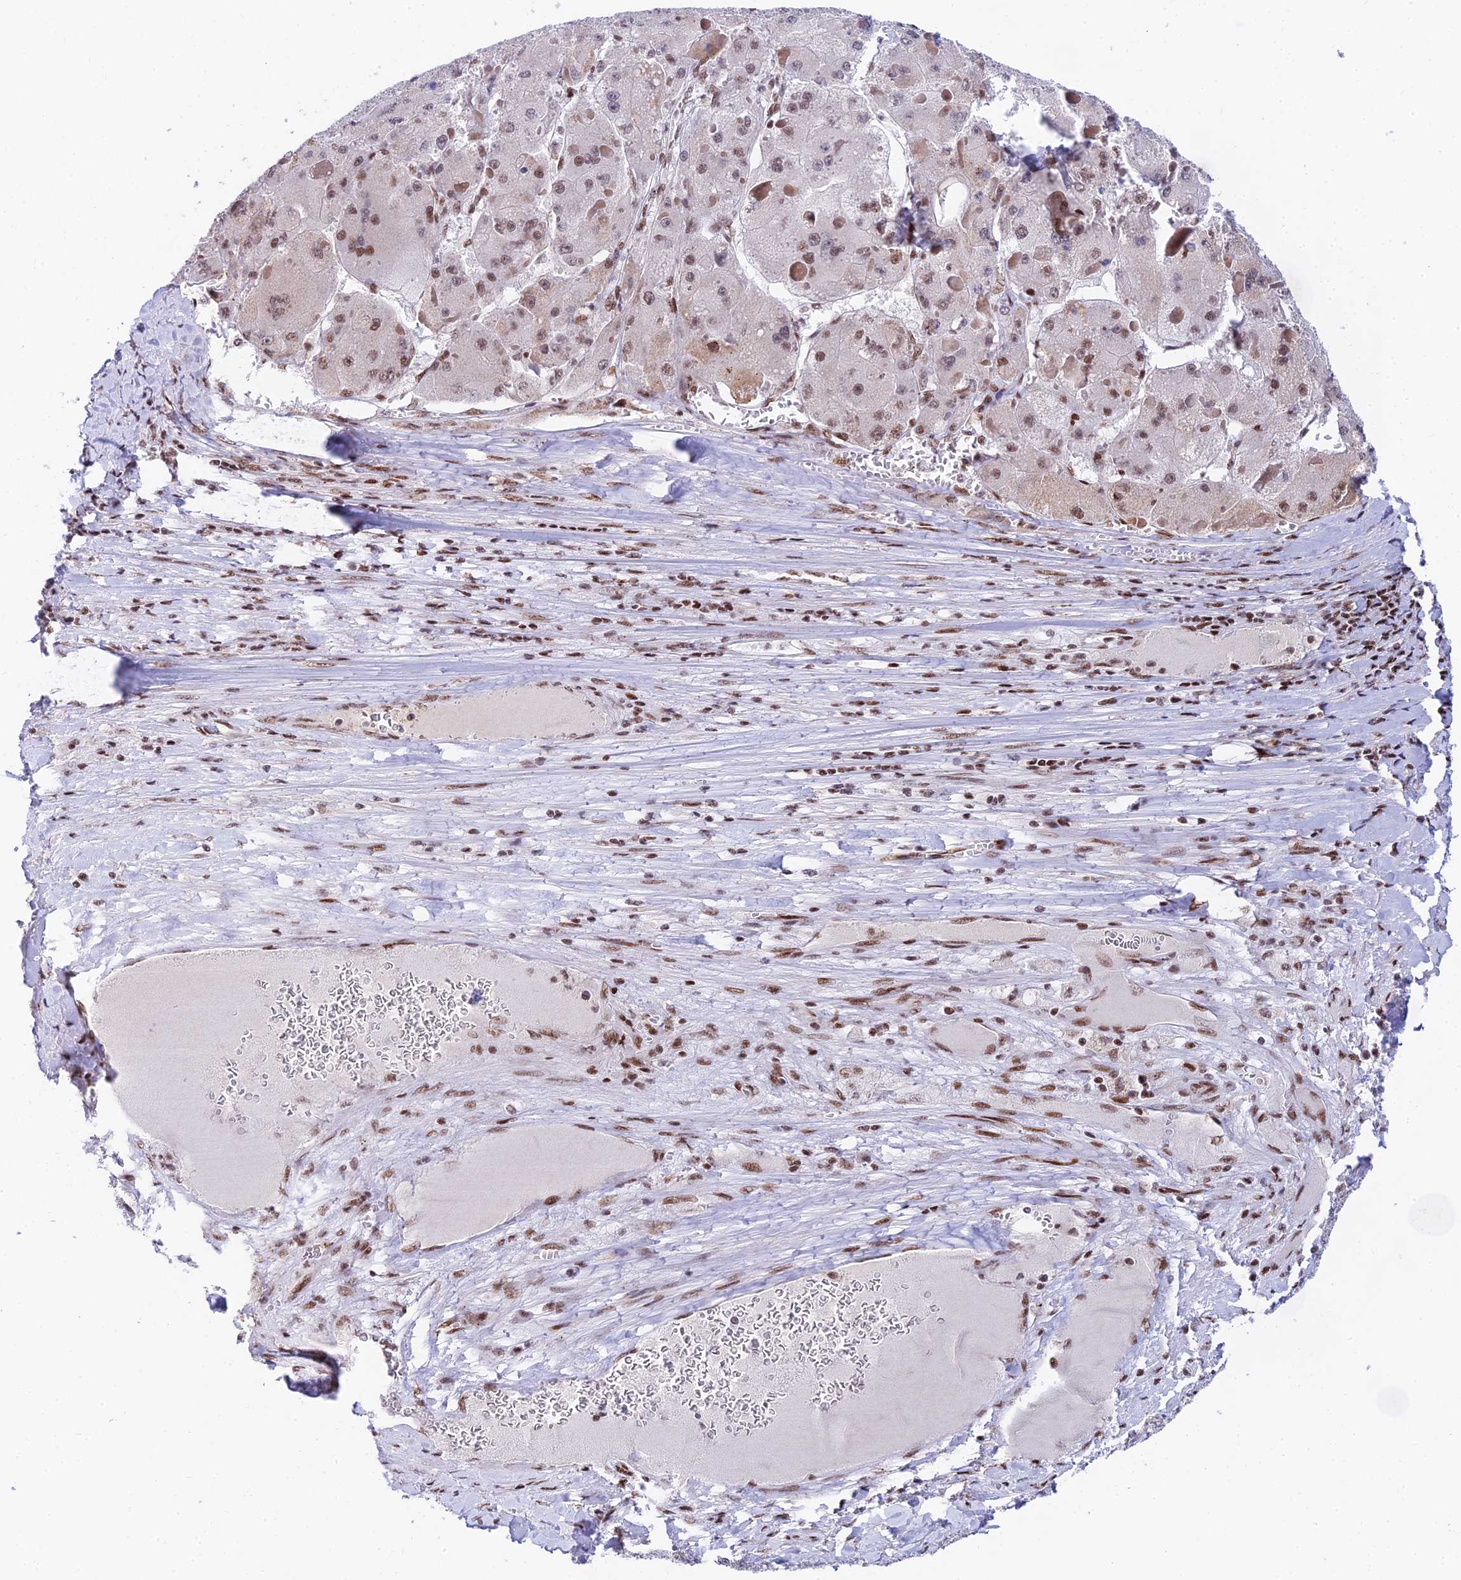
{"staining": {"intensity": "weak", "quantity": "25%-75%", "location": "nuclear"}, "tissue": "liver cancer", "cell_type": "Tumor cells", "image_type": "cancer", "snomed": [{"axis": "morphology", "description": "Carcinoma, Hepatocellular, NOS"}, {"axis": "topography", "description": "Liver"}], "caption": "IHC staining of liver hepatocellular carcinoma, which displays low levels of weak nuclear expression in about 25%-75% of tumor cells indicating weak nuclear protein positivity. The staining was performed using DAB (3,3'-diaminobenzidine) (brown) for protein detection and nuclei were counterstained in hematoxylin (blue).", "gene": "USP22", "patient": {"sex": "female", "age": 73}}